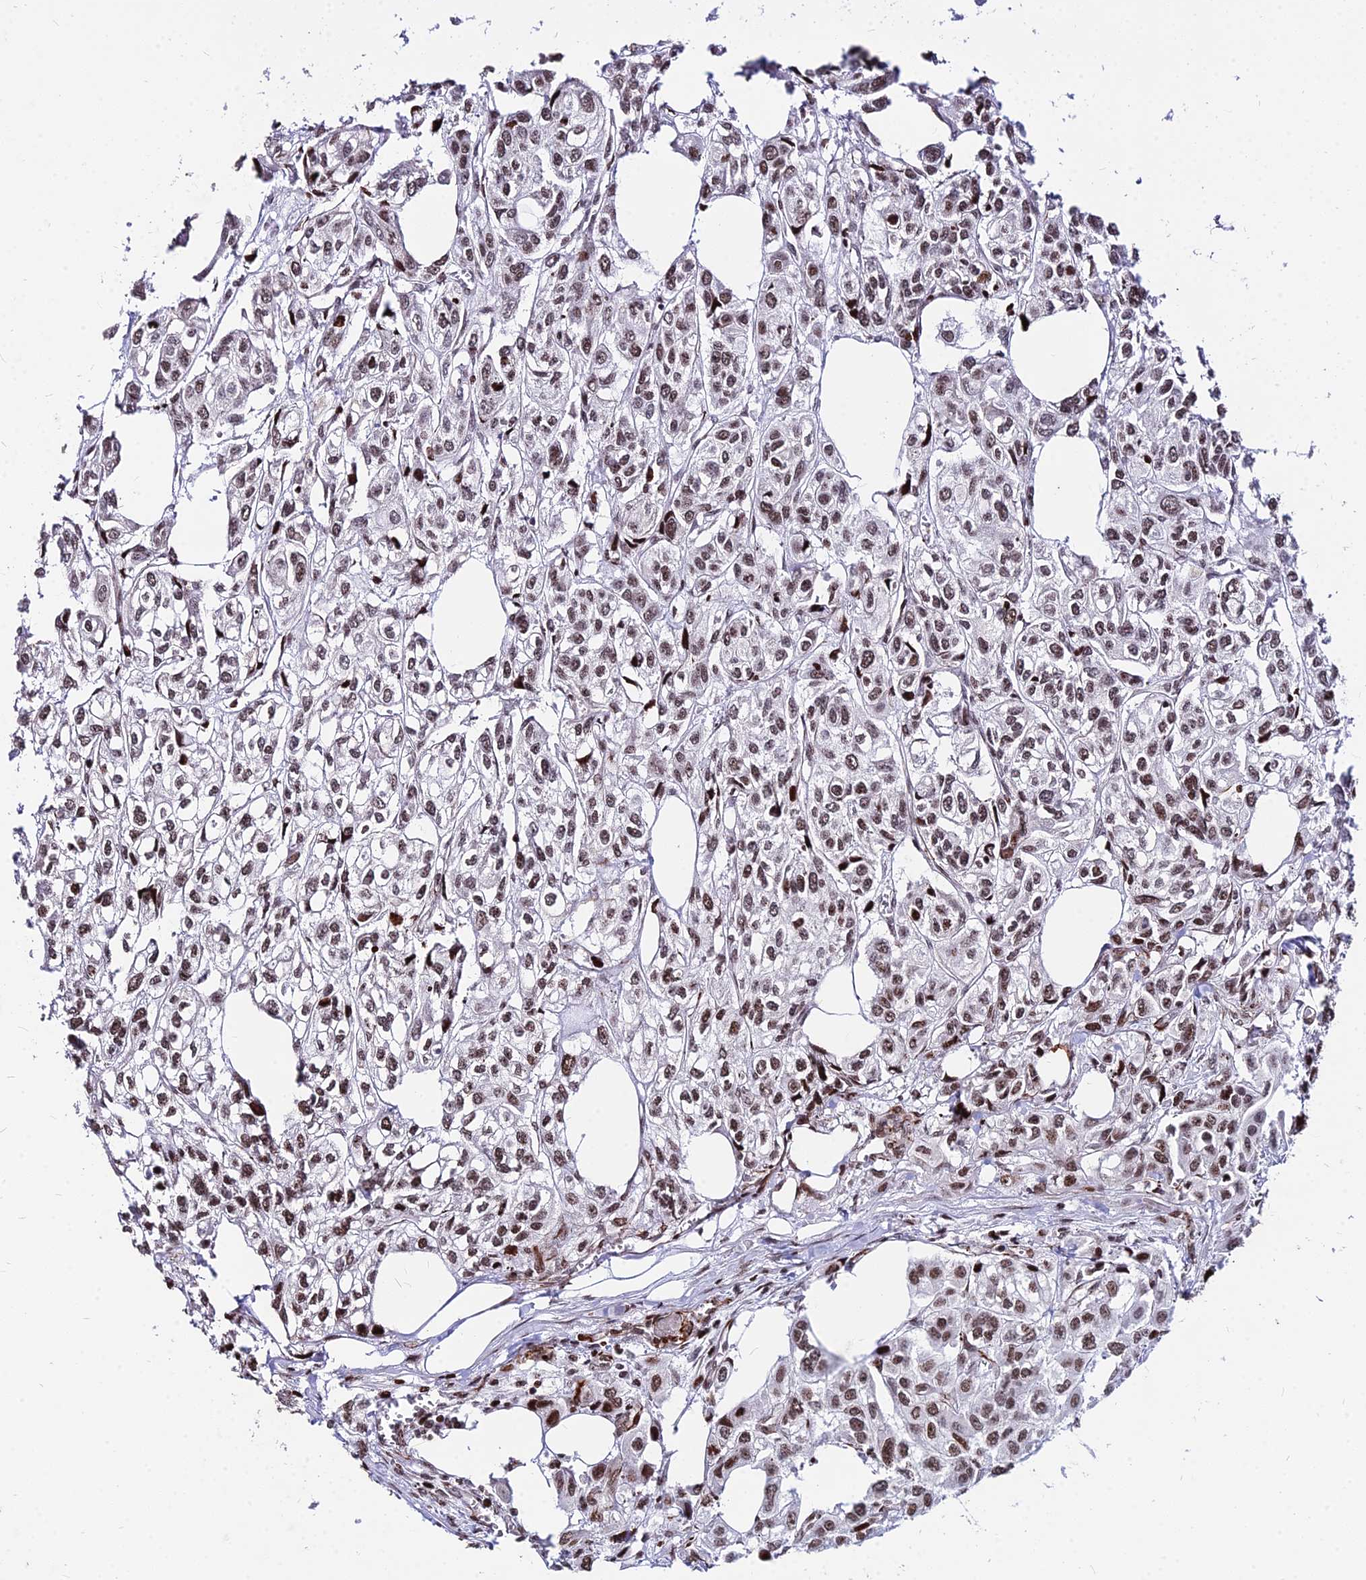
{"staining": {"intensity": "moderate", "quantity": ">75%", "location": "nuclear"}, "tissue": "urothelial cancer", "cell_type": "Tumor cells", "image_type": "cancer", "snomed": [{"axis": "morphology", "description": "Urothelial carcinoma, High grade"}, {"axis": "topography", "description": "Urinary bladder"}], "caption": "Protein expression analysis of human urothelial cancer reveals moderate nuclear staining in approximately >75% of tumor cells.", "gene": "NYAP2", "patient": {"sex": "male", "age": 67}}